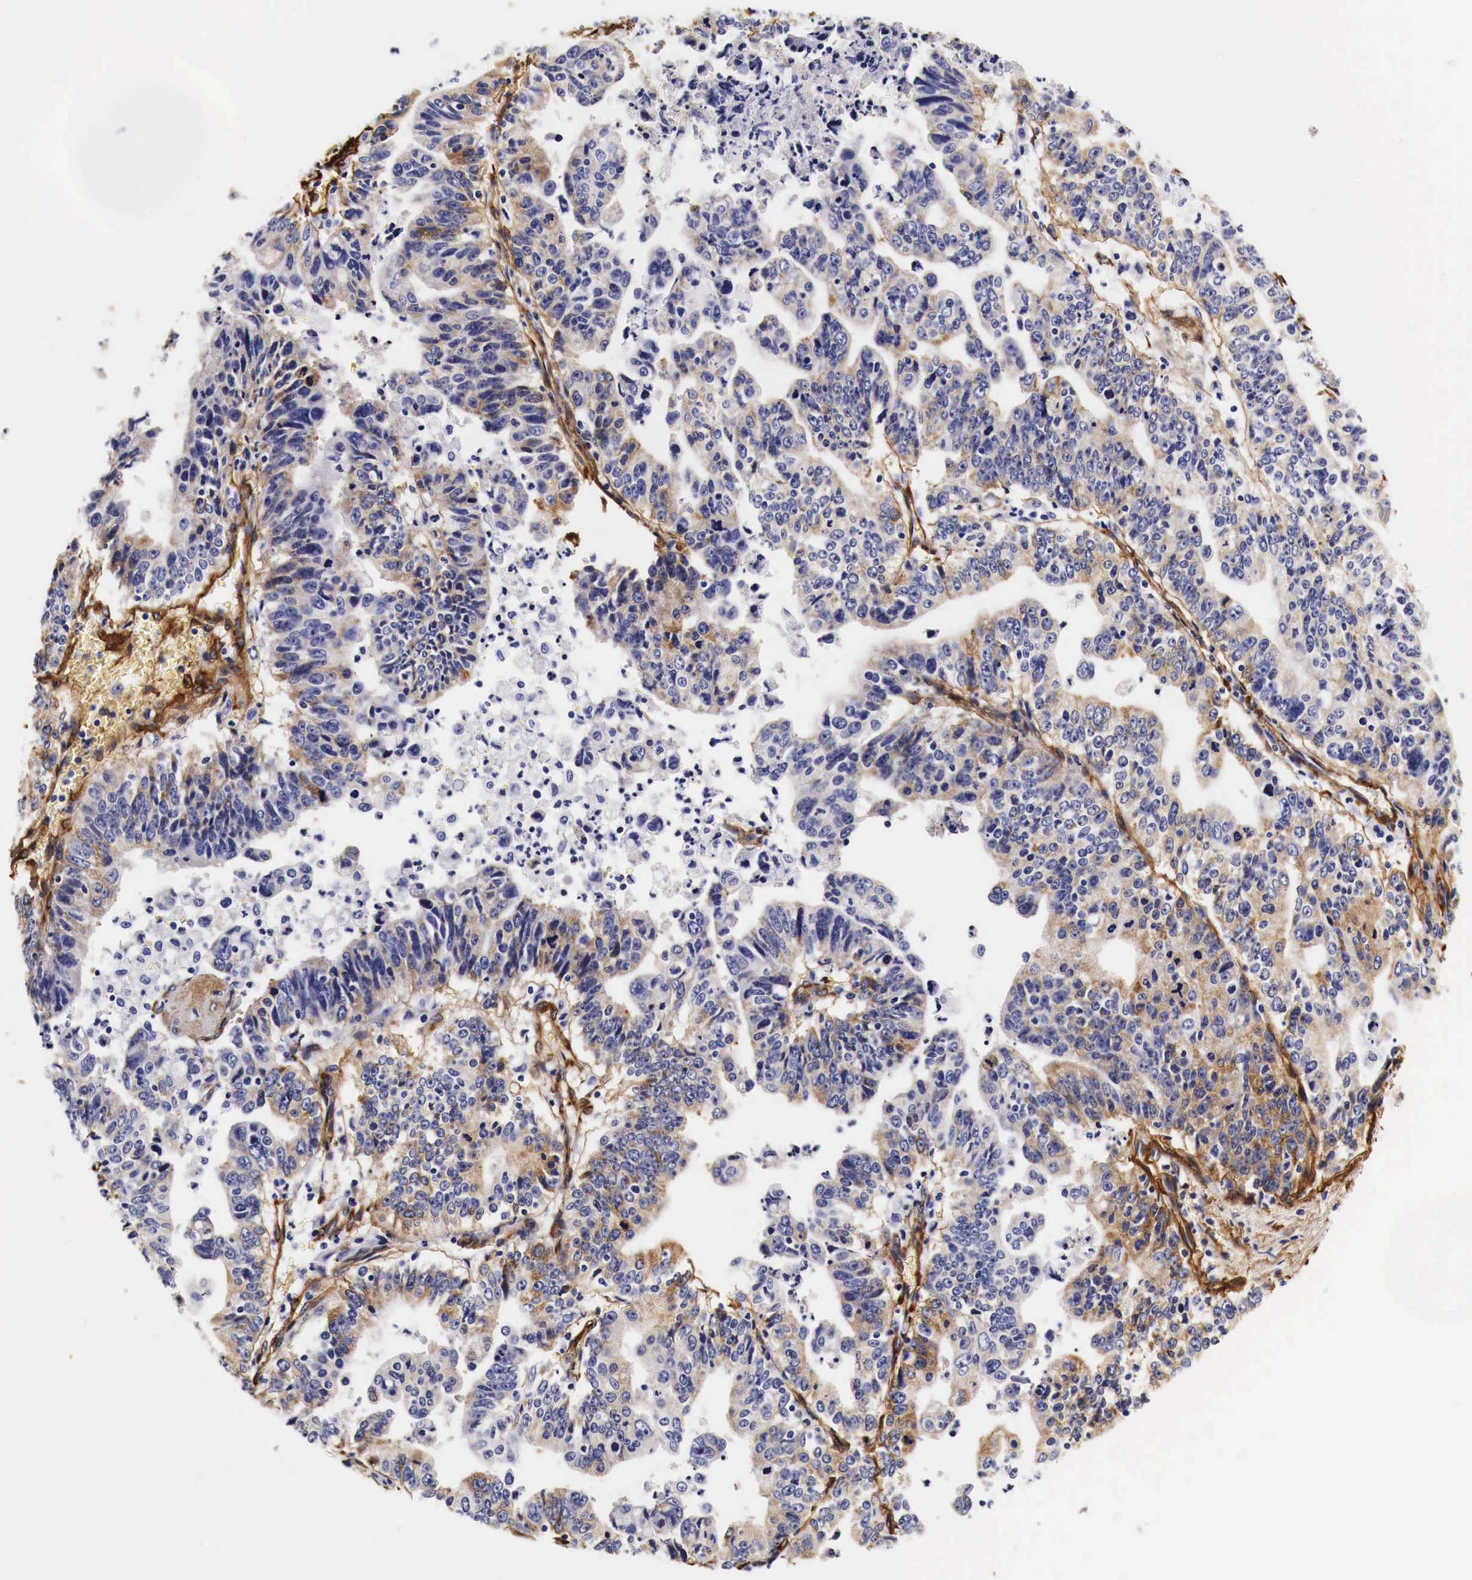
{"staining": {"intensity": "weak", "quantity": "<25%", "location": "cytoplasmic/membranous"}, "tissue": "stomach cancer", "cell_type": "Tumor cells", "image_type": "cancer", "snomed": [{"axis": "morphology", "description": "Adenocarcinoma, NOS"}, {"axis": "topography", "description": "Stomach, upper"}], "caption": "The immunohistochemistry (IHC) histopathology image has no significant staining in tumor cells of stomach cancer tissue.", "gene": "LAMB2", "patient": {"sex": "female", "age": 50}}